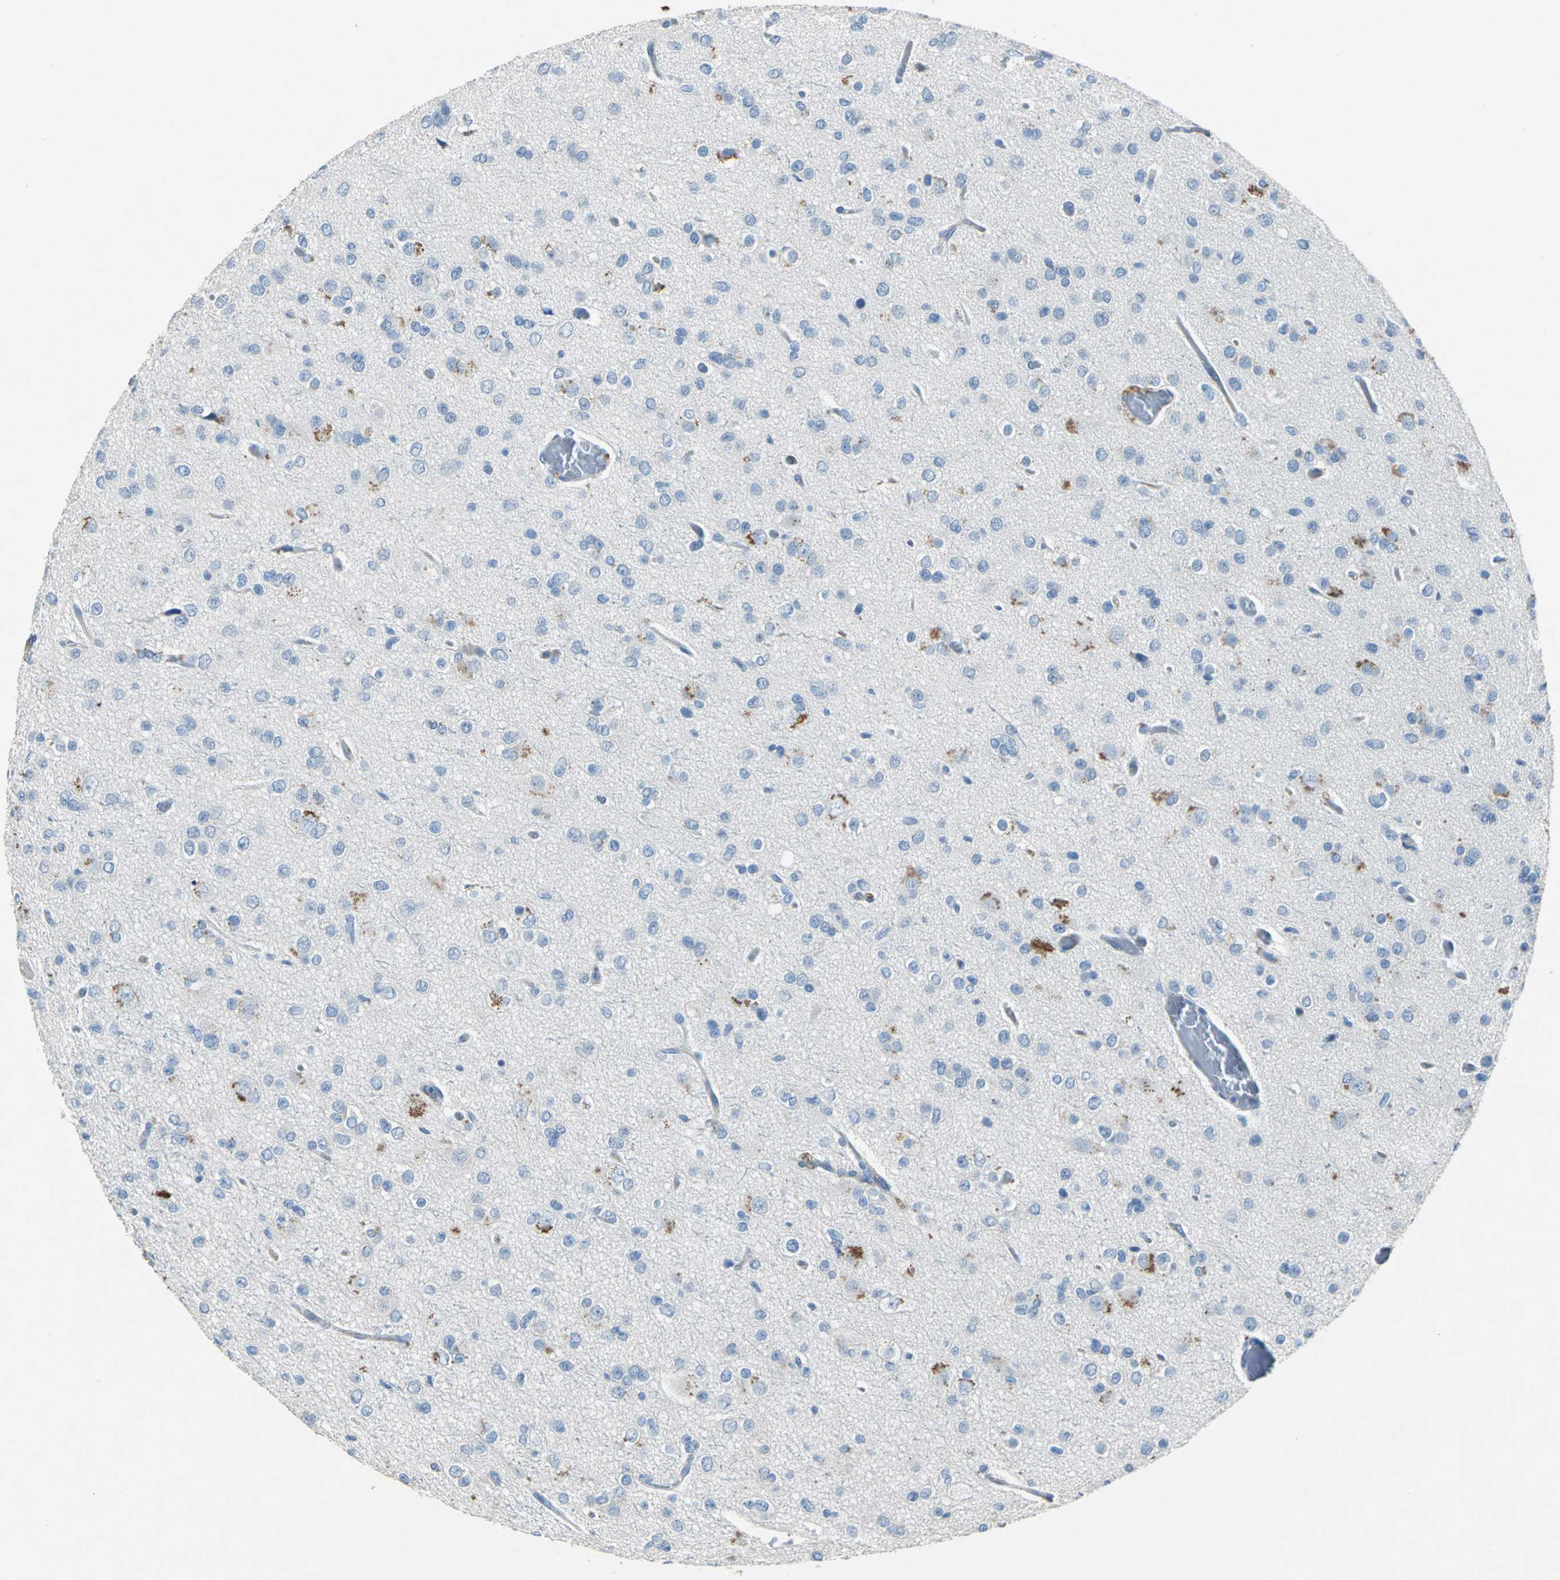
{"staining": {"intensity": "negative", "quantity": "none", "location": "none"}, "tissue": "glioma", "cell_type": "Tumor cells", "image_type": "cancer", "snomed": [{"axis": "morphology", "description": "Glioma, malignant, Low grade"}, {"axis": "topography", "description": "Brain"}], "caption": "A high-resolution image shows IHC staining of glioma, which reveals no significant positivity in tumor cells. Nuclei are stained in blue.", "gene": "RPS13", "patient": {"sex": "male", "age": 42}}